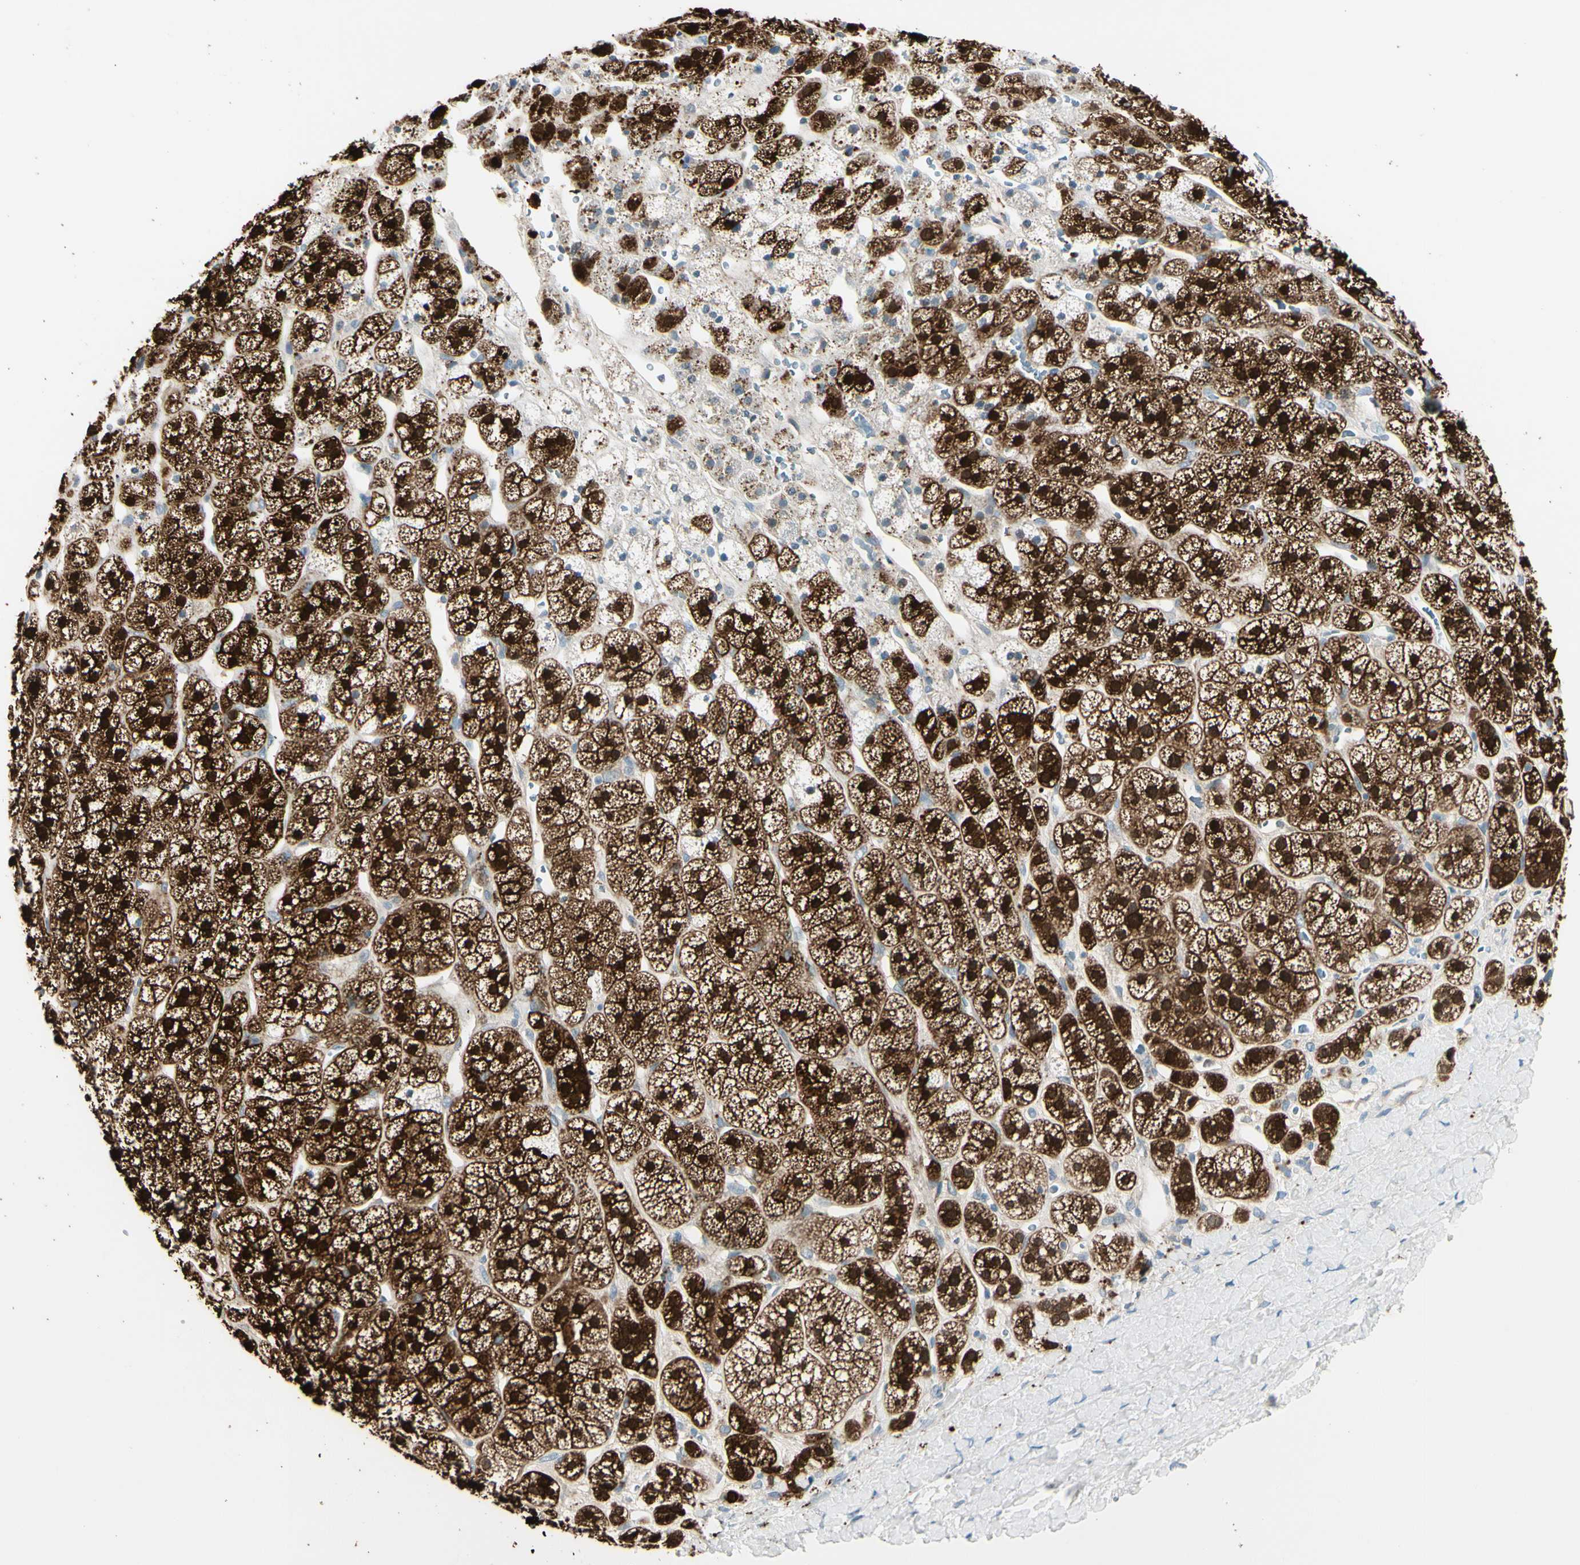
{"staining": {"intensity": "strong", "quantity": ">75%", "location": "cytoplasmic/membranous,nuclear"}, "tissue": "adrenal gland", "cell_type": "Glandular cells", "image_type": "normal", "snomed": [{"axis": "morphology", "description": "Normal tissue, NOS"}, {"axis": "topography", "description": "Adrenal gland"}], "caption": "Glandular cells exhibit strong cytoplasmic/membranous,nuclear expression in about >75% of cells in normal adrenal gland. The staining is performed using DAB brown chromogen to label protein expression. The nuclei are counter-stained blue using hematoxylin.", "gene": "PEBP1", "patient": {"sex": "male", "age": 56}}